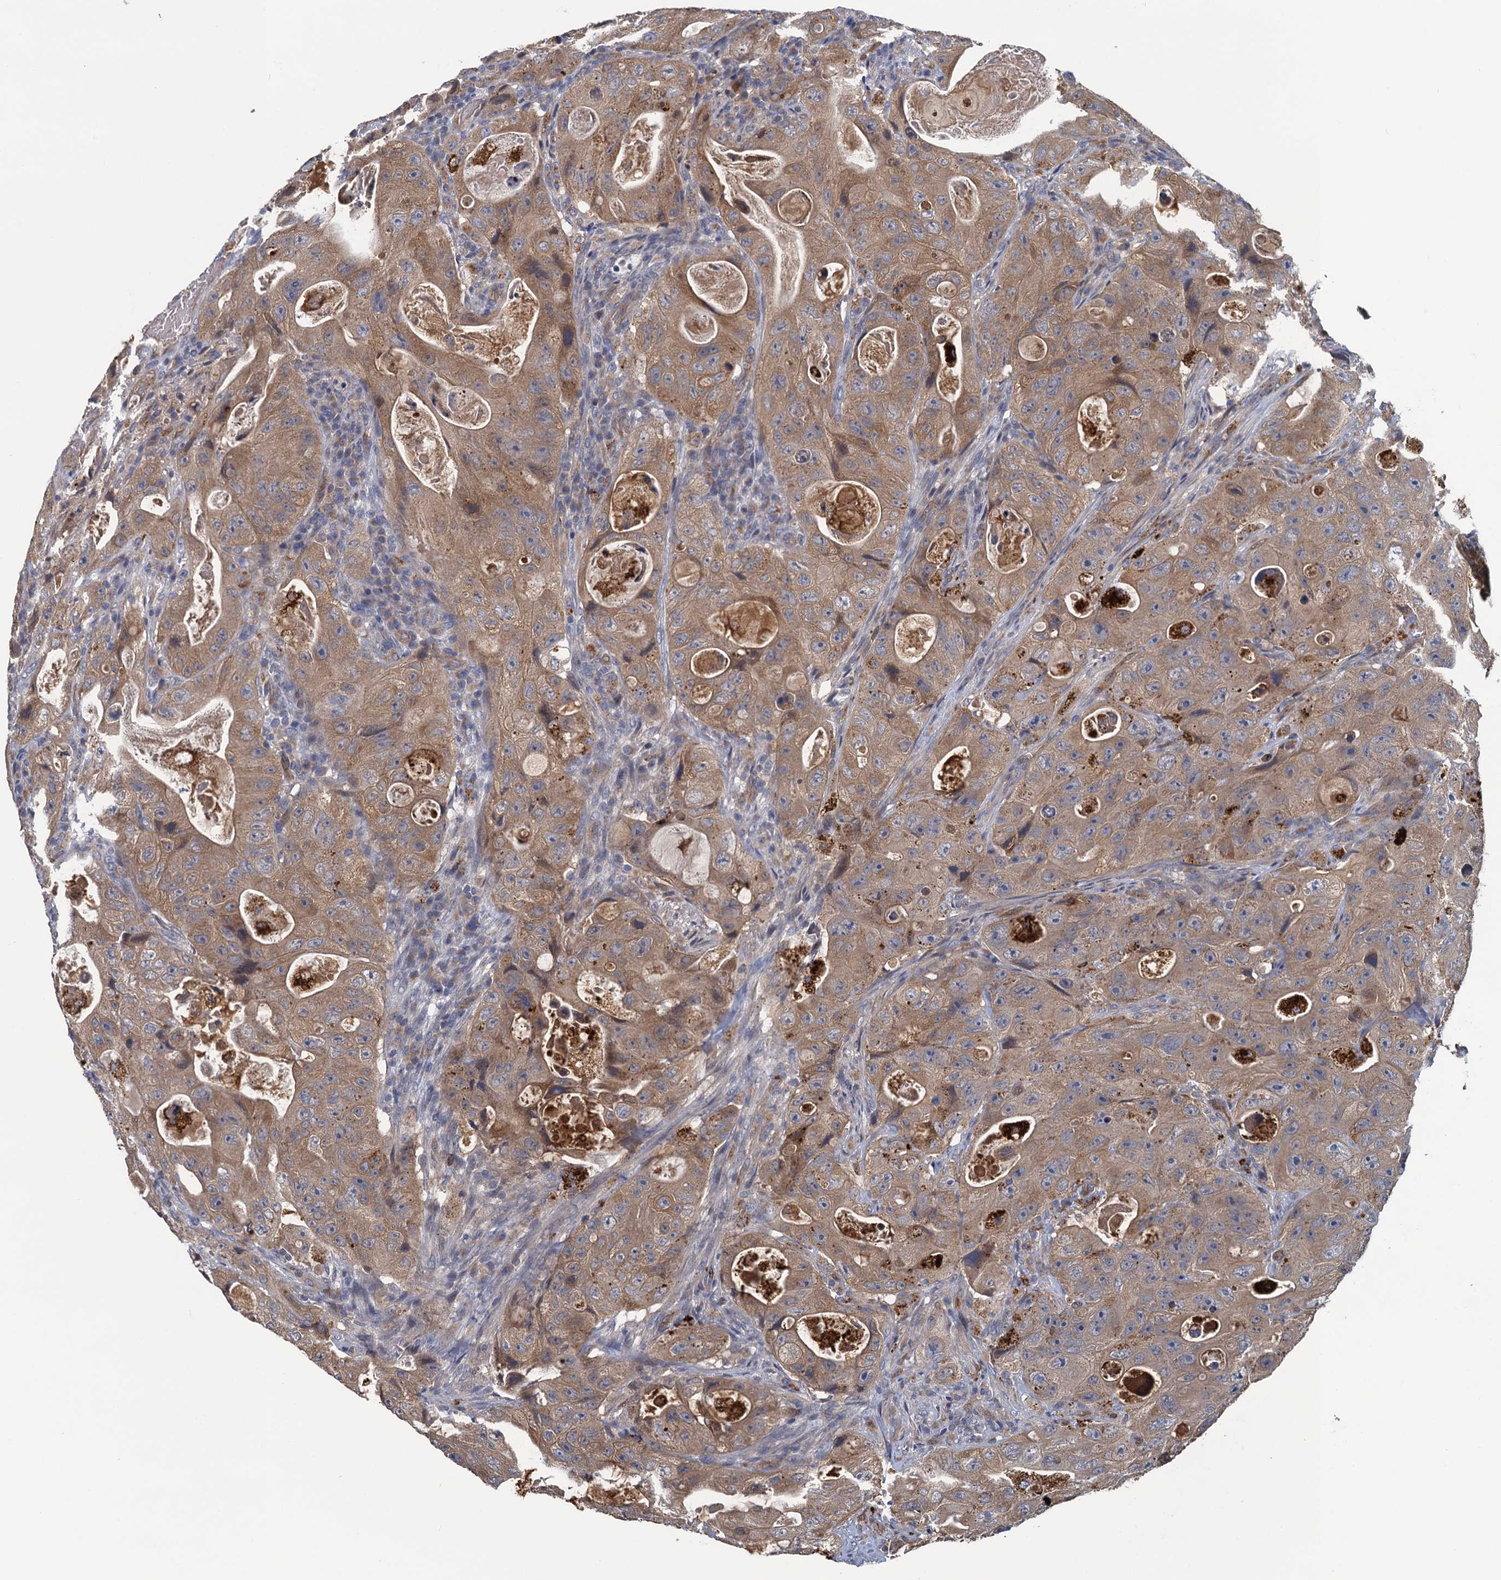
{"staining": {"intensity": "moderate", "quantity": ">75%", "location": "cytoplasmic/membranous"}, "tissue": "colorectal cancer", "cell_type": "Tumor cells", "image_type": "cancer", "snomed": [{"axis": "morphology", "description": "Adenocarcinoma, NOS"}, {"axis": "topography", "description": "Colon"}], "caption": "Immunohistochemistry (IHC) staining of colorectal adenocarcinoma, which demonstrates medium levels of moderate cytoplasmic/membranous staining in about >75% of tumor cells indicating moderate cytoplasmic/membranous protein positivity. The staining was performed using DAB (3,3'-diaminobenzidine) (brown) for protein detection and nuclei were counterstained in hematoxylin (blue).", "gene": "KBTBD8", "patient": {"sex": "female", "age": 46}}